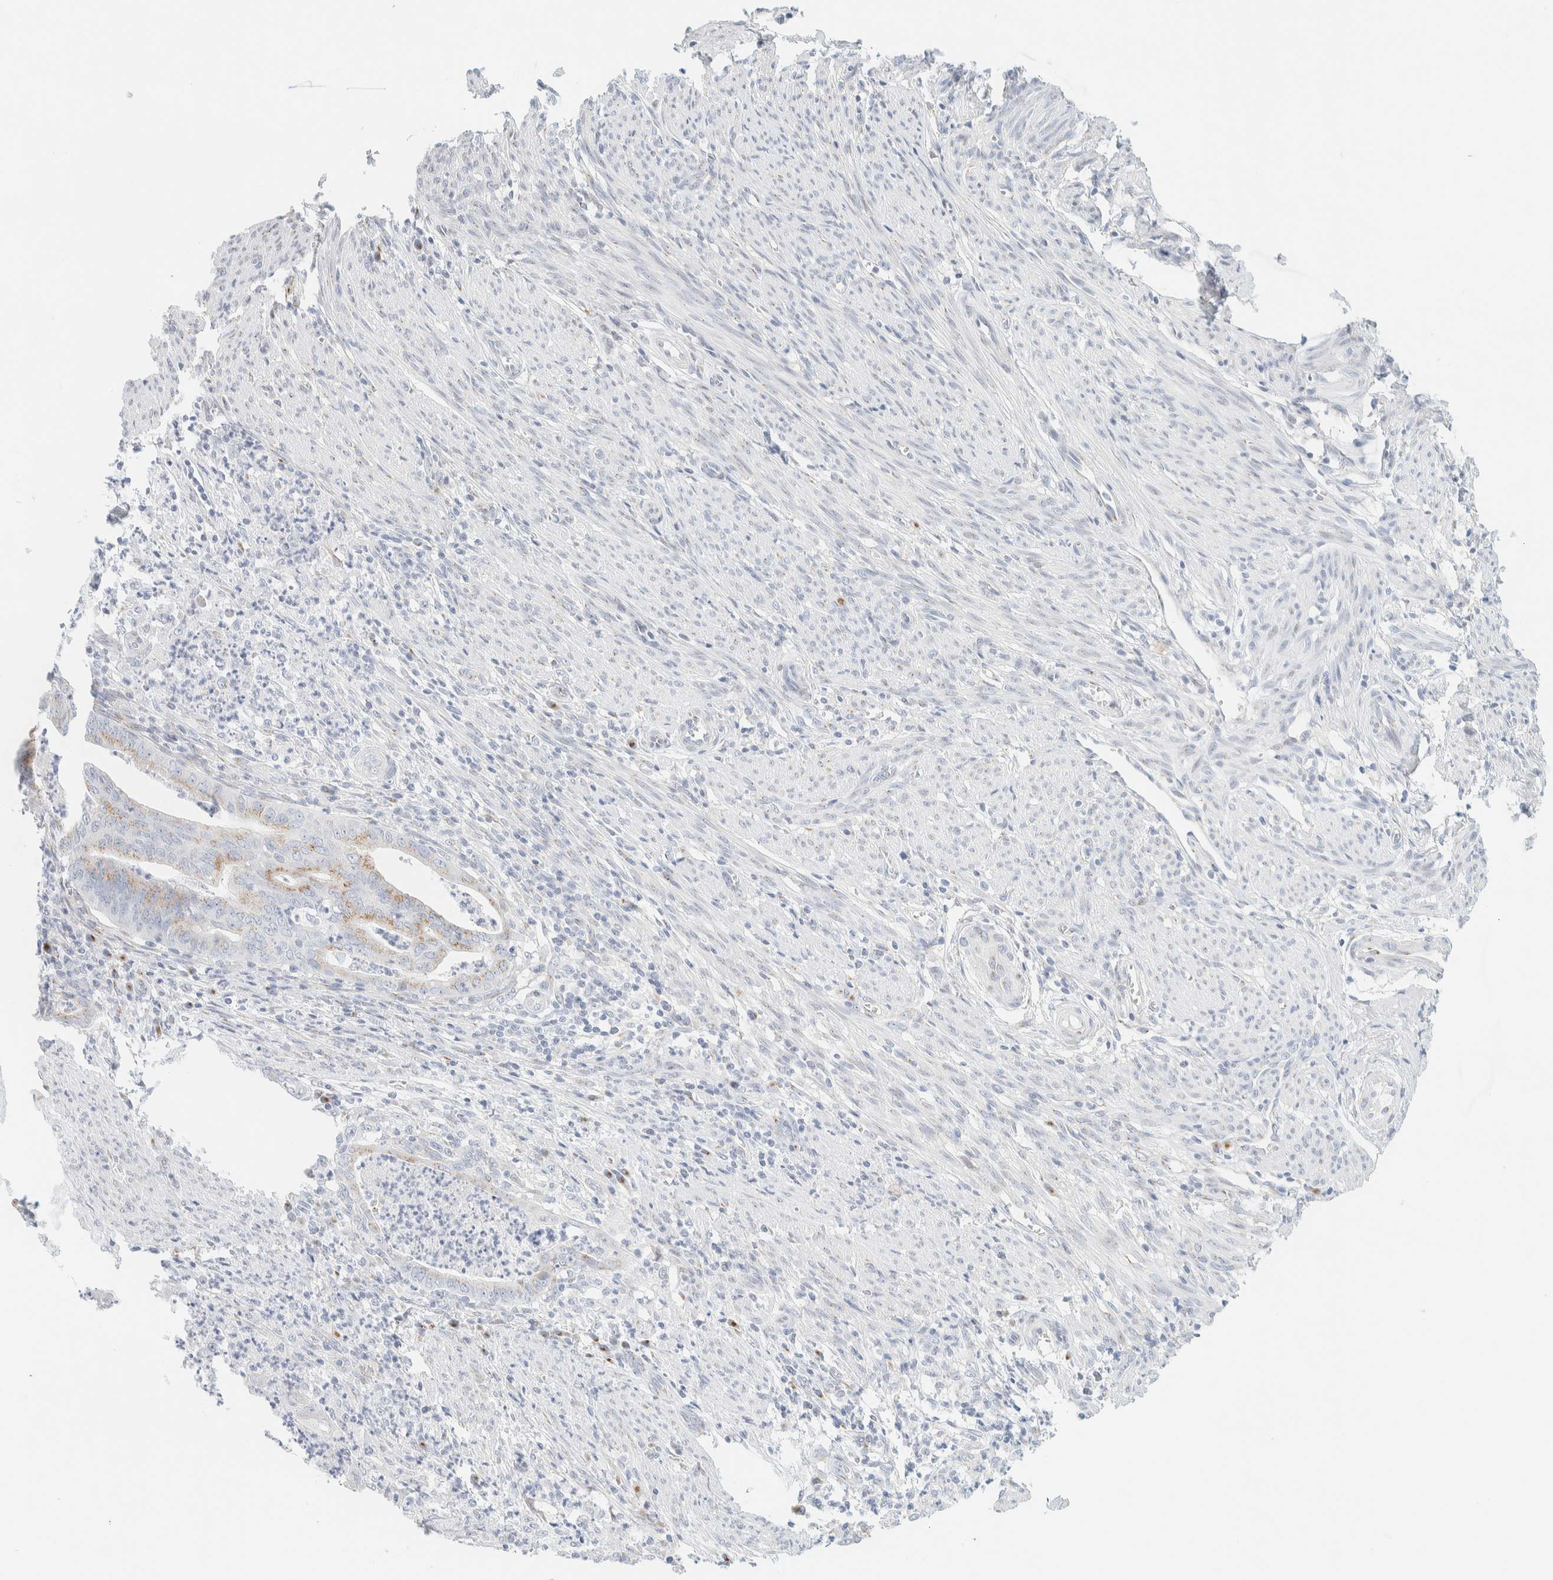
{"staining": {"intensity": "weak", "quantity": "25%-75%", "location": "cytoplasmic/membranous"}, "tissue": "endometrial cancer", "cell_type": "Tumor cells", "image_type": "cancer", "snomed": [{"axis": "morphology", "description": "Polyp, NOS"}, {"axis": "morphology", "description": "Adenocarcinoma, NOS"}, {"axis": "morphology", "description": "Adenoma, NOS"}, {"axis": "topography", "description": "Endometrium"}], "caption": "Weak cytoplasmic/membranous protein positivity is present in about 25%-75% of tumor cells in adenoma (endometrial). (DAB (3,3'-diaminobenzidine) IHC with brightfield microscopy, high magnification).", "gene": "SPNS3", "patient": {"sex": "female", "age": 79}}